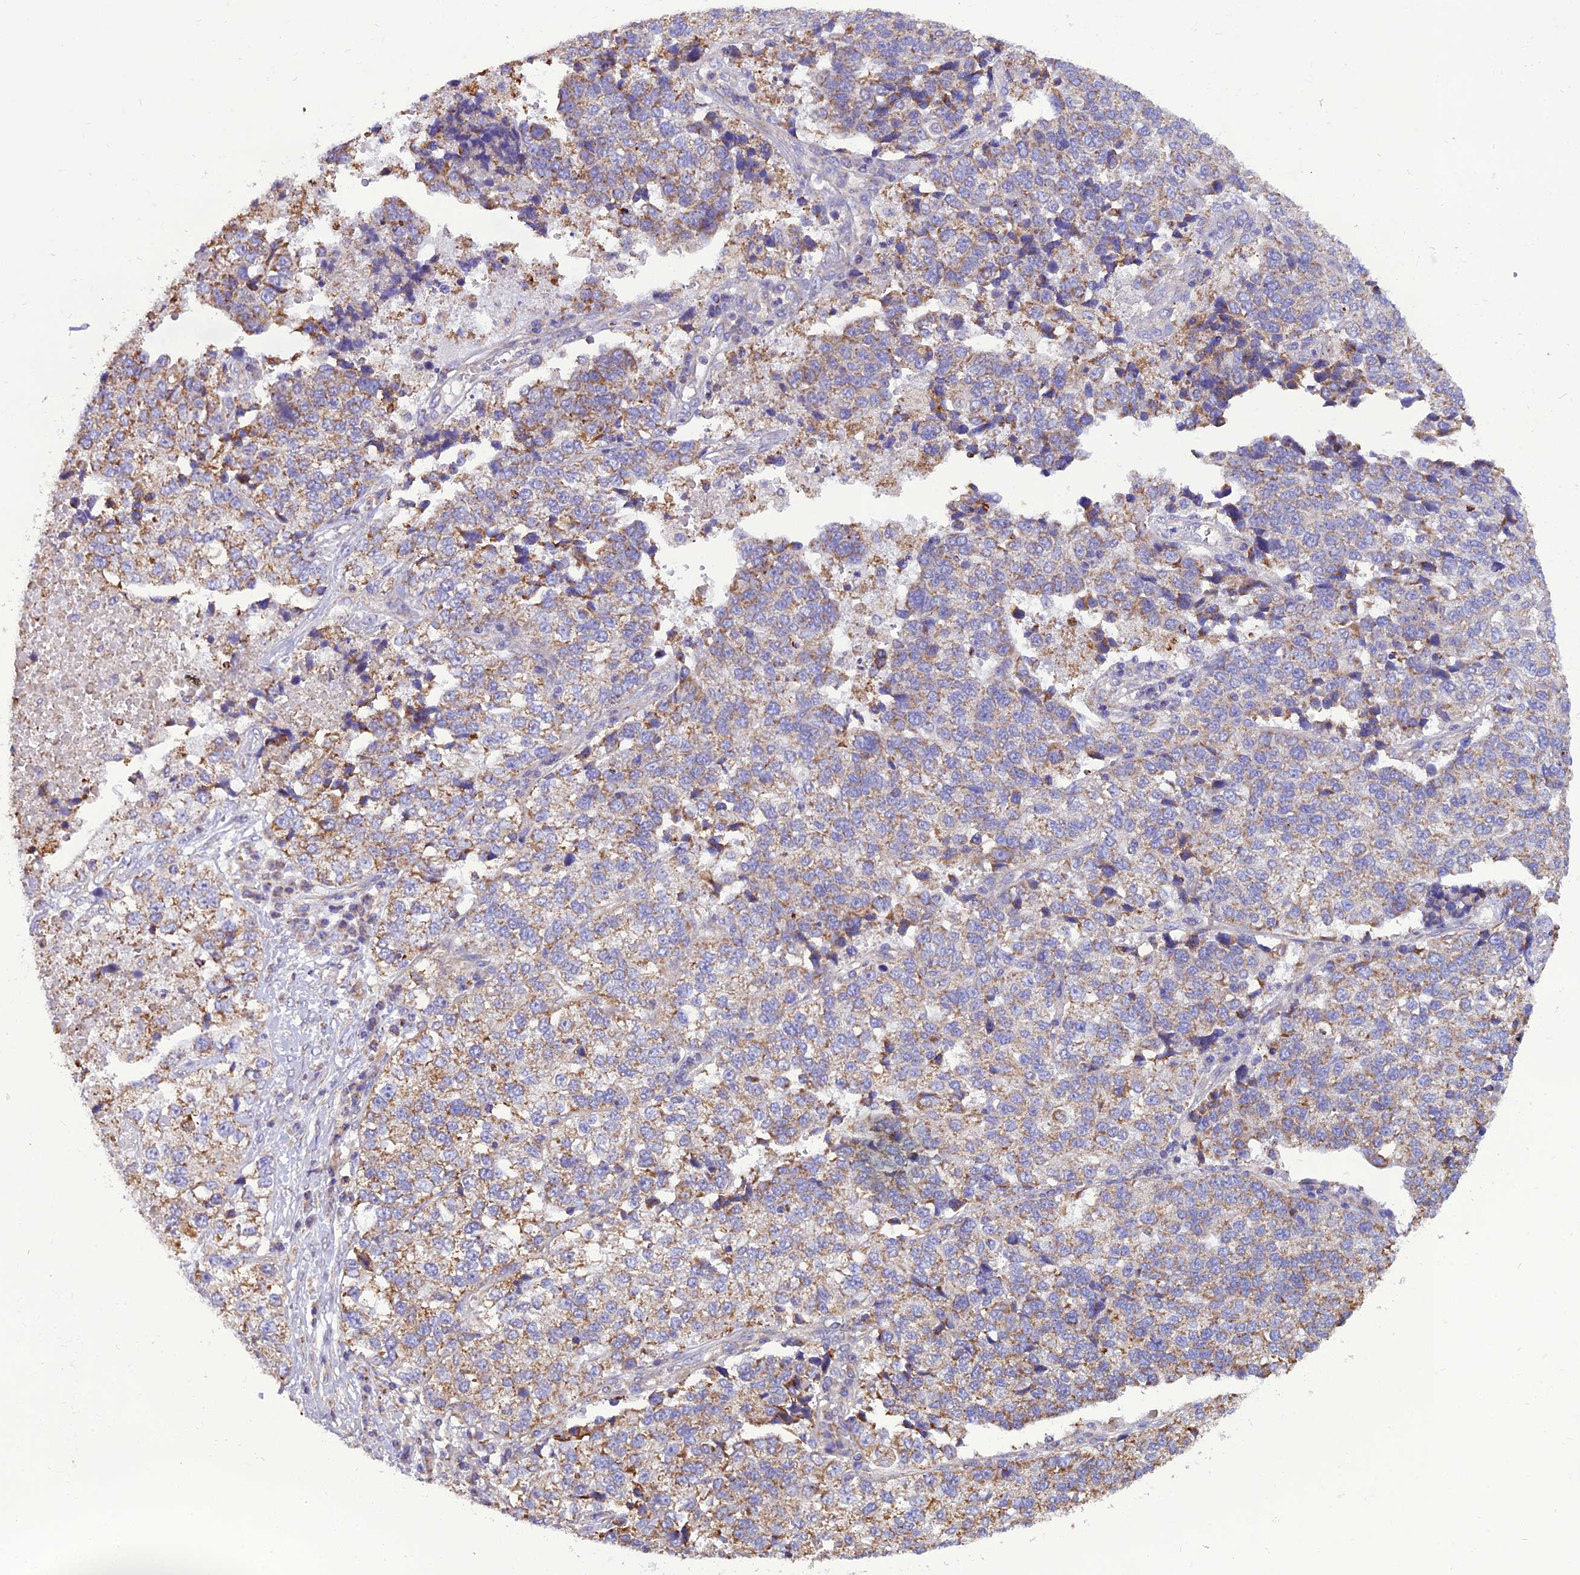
{"staining": {"intensity": "moderate", "quantity": ">75%", "location": "cytoplasmic/membranous"}, "tissue": "lung cancer", "cell_type": "Tumor cells", "image_type": "cancer", "snomed": [{"axis": "morphology", "description": "Adenocarcinoma, NOS"}, {"axis": "topography", "description": "Lung"}], "caption": "Protein staining displays moderate cytoplasmic/membranous staining in about >75% of tumor cells in lung adenocarcinoma.", "gene": "GPD1", "patient": {"sex": "male", "age": 49}}